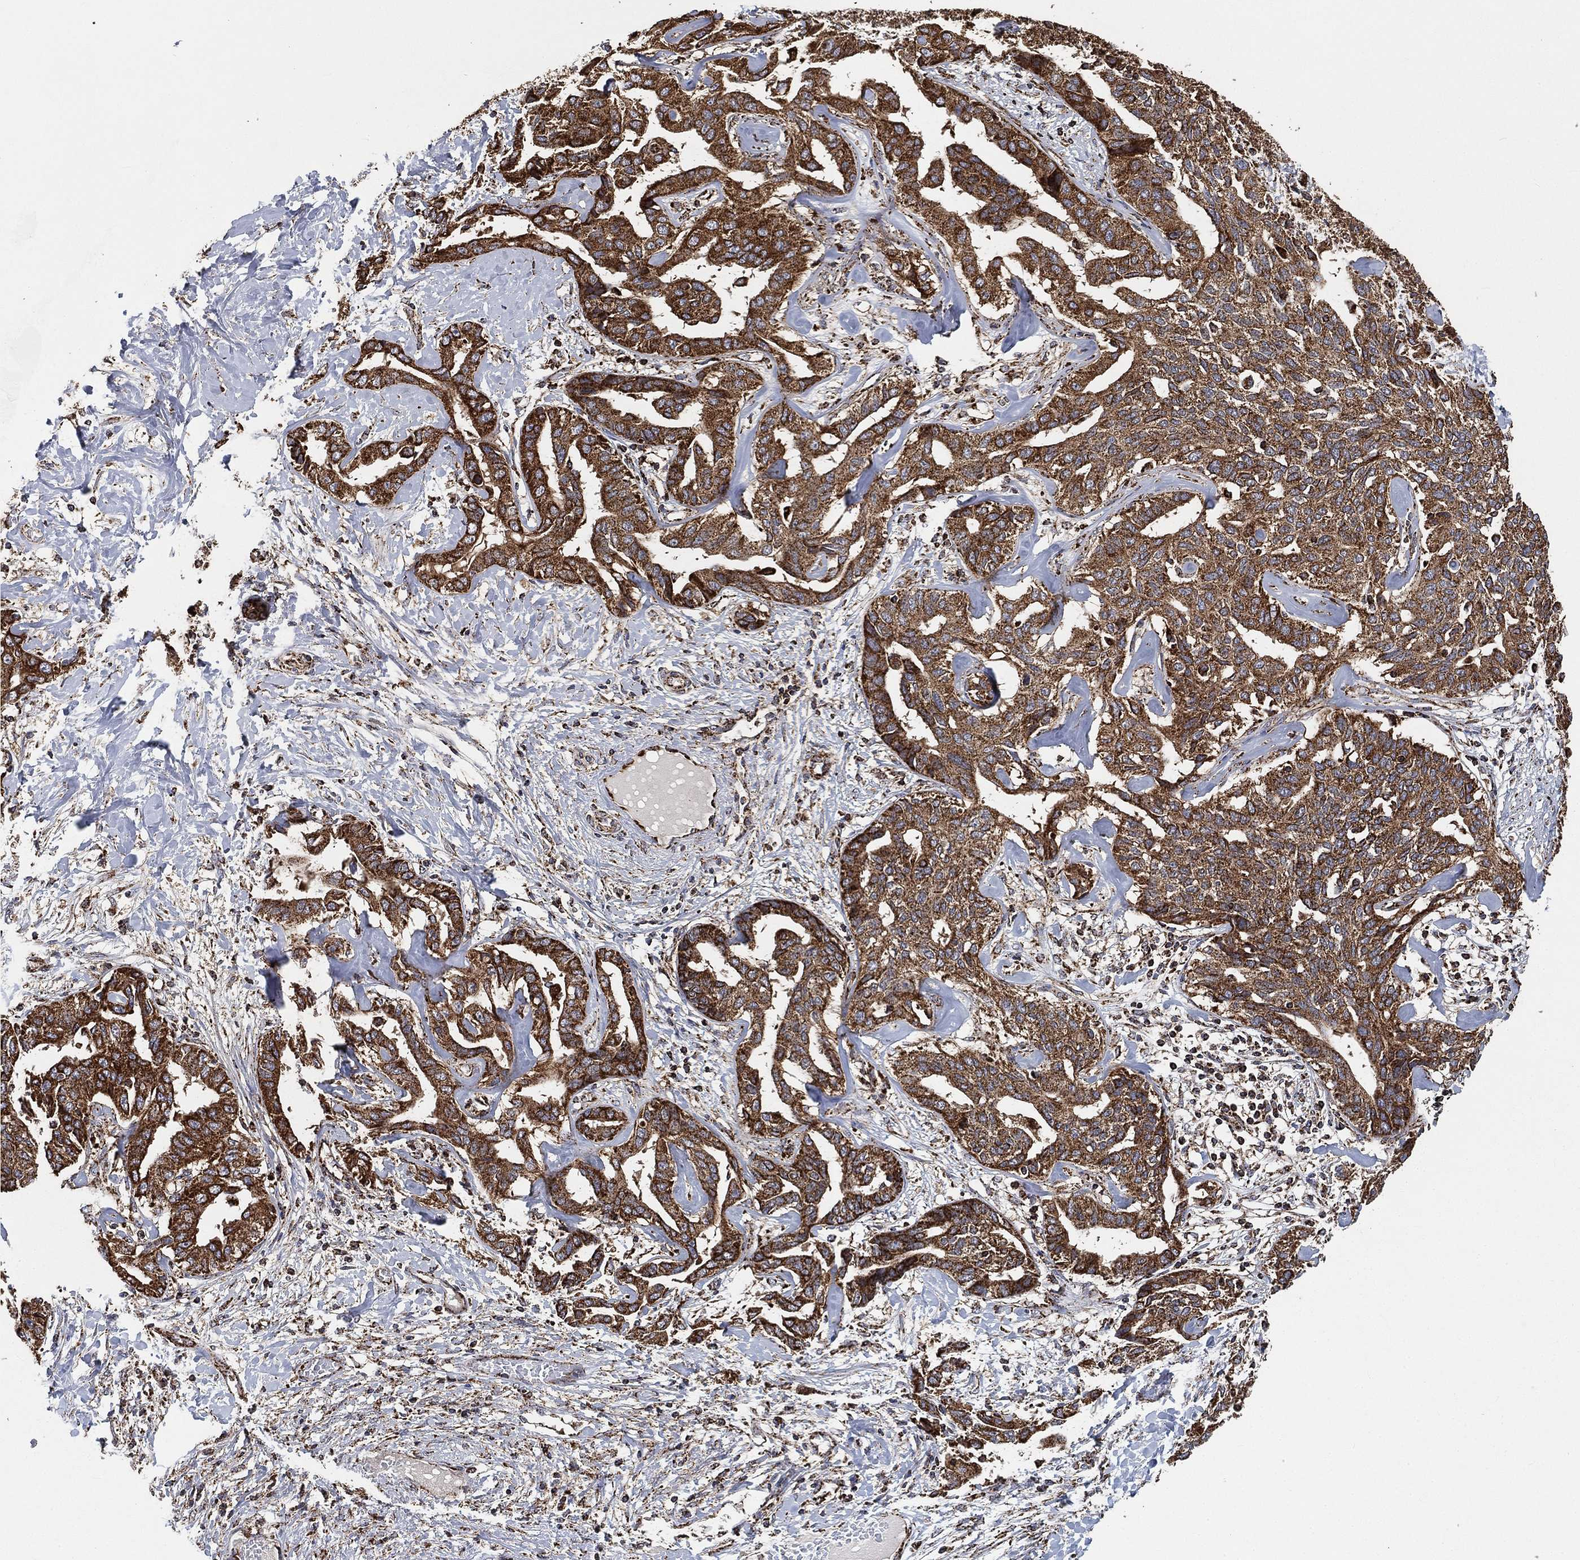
{"staining": {"intensity": "strong", "quantity": ">75%", "location": "cytoplasmic/membranous"}, "tissue": "liver cancer", "cell_type": "Tumor cells", "image_type": "cancer", "snomed": [{"axis": "morphology", "description": "Cholangiocarcinoma"}, {"axis": "topography", "description": "Liver"}], "caption": "Human liver cancer (cholangiocarcinoma) stained for a protein (brown) exhibits strong cytoplasmic/membranous positive expression in about >75% of tumor cells.", "gene": "SLC38A7", "patient": {"sex": "male", "age": 59}}